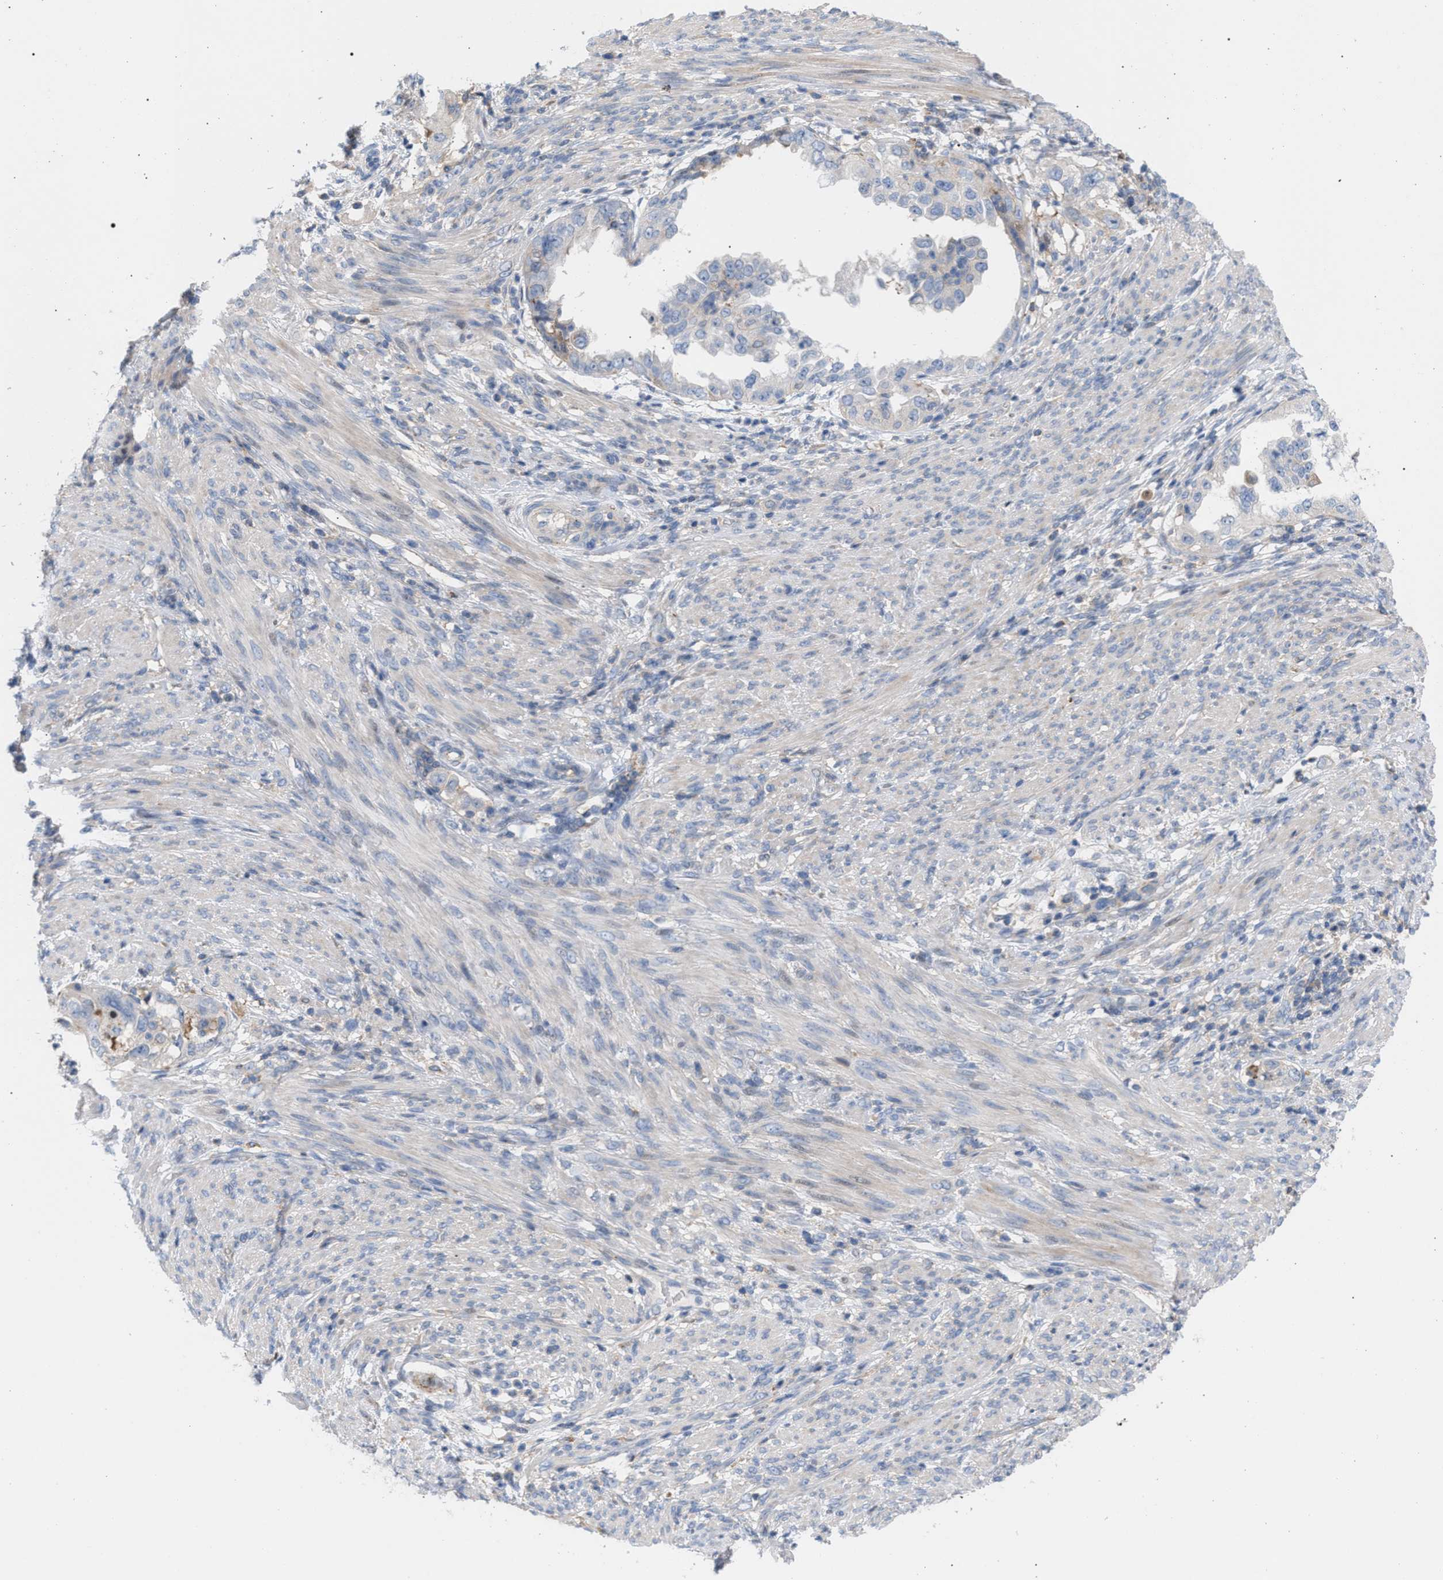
{"staining": {"intensity": "negative", "quantity": "none", "location": "none"}, "tissue": "endometrial cancer", "cell_type": "Tumor cells", "image_type": "cancer", "snomed": [{"axis": "morphology", "description": "Adenocarcinoma, NOS"}, {"axis": "topography", "description": "Endometrium"}], "caption": "The immunohistochemistry photomicrograph has no significant positivity in tumor cells of endometrial cancer tissue.", "gene": "MBTD1", "patient": {"sex": "female", "age": 85}}